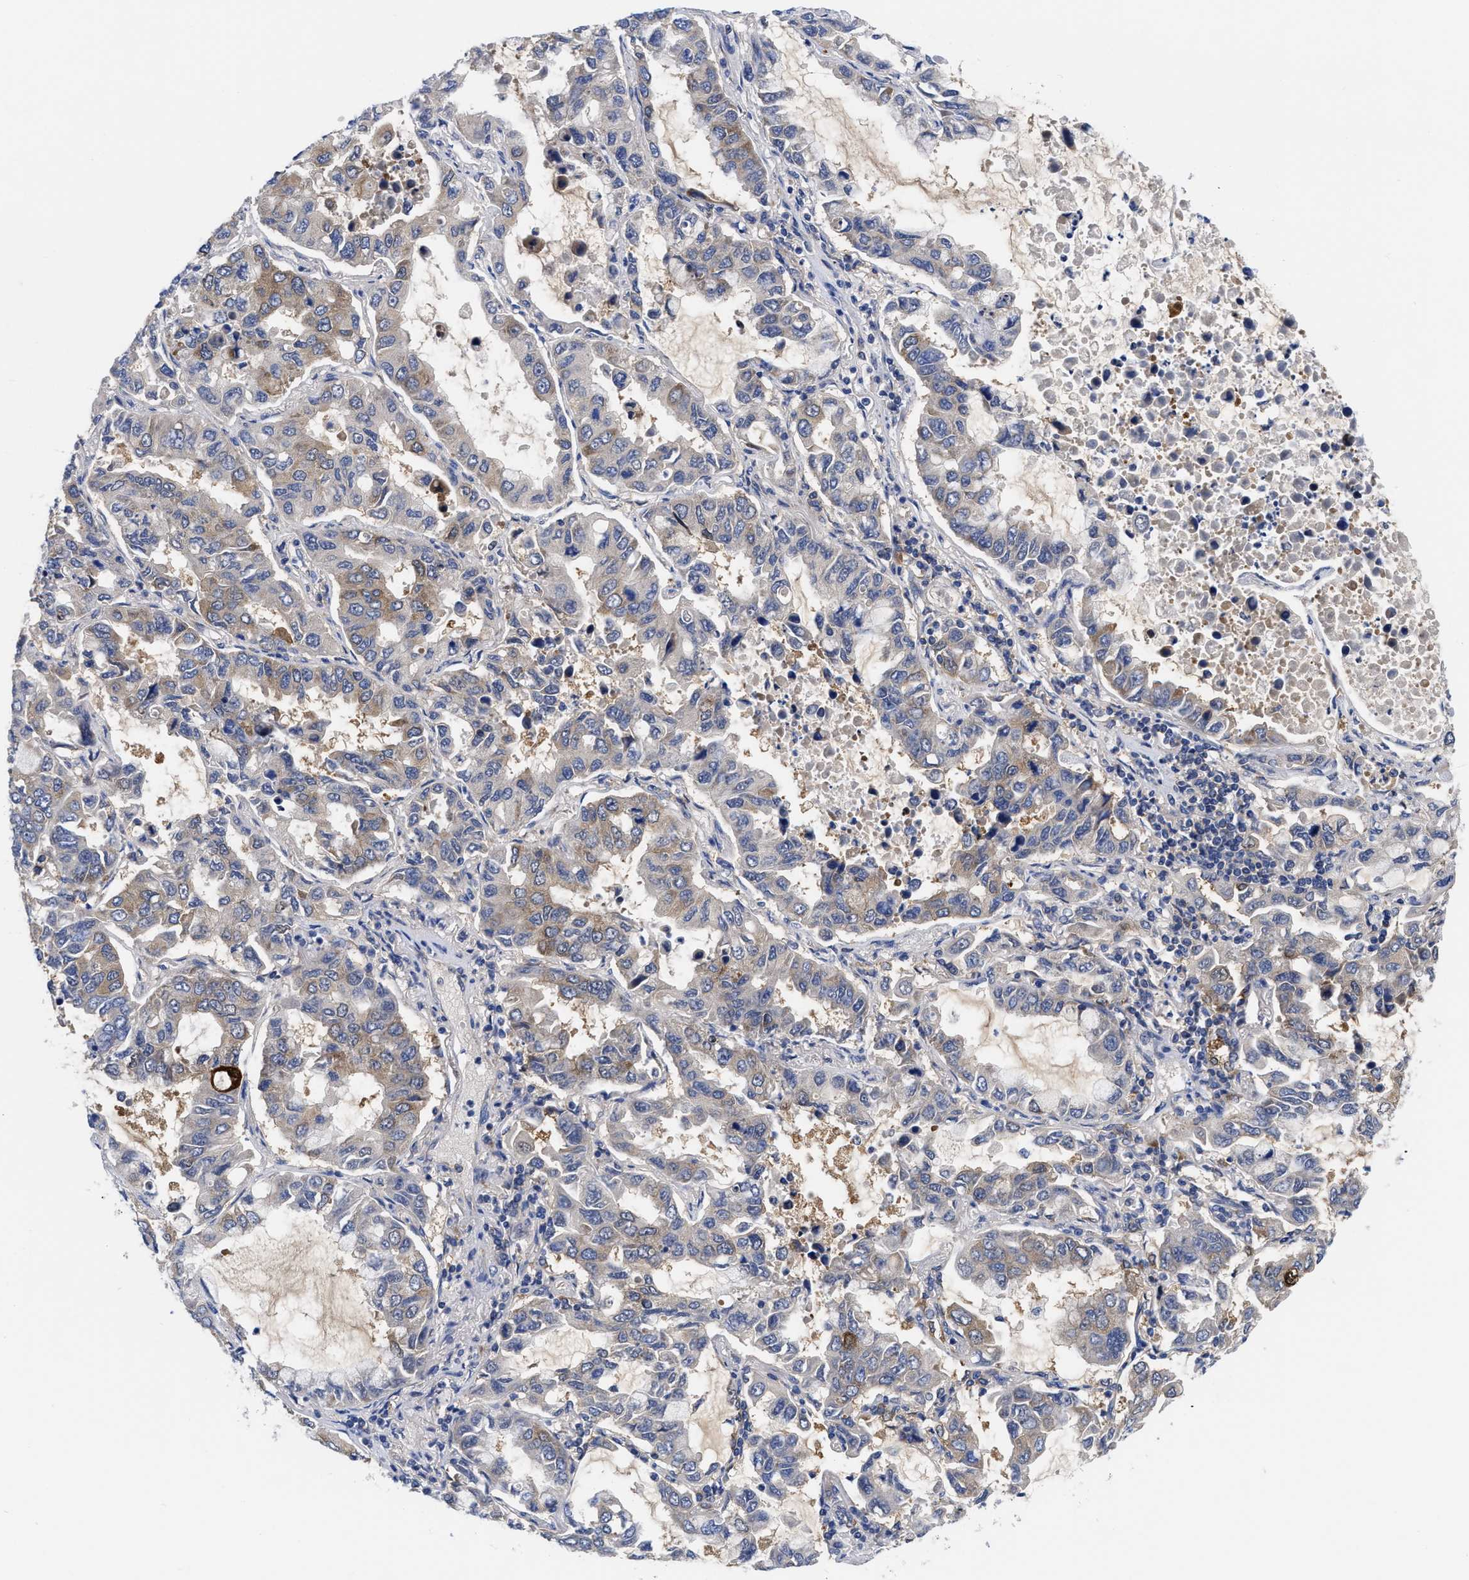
{"staining": {"intensity": "moderate", "quantity": "25%-75%", "location": "cytoplasmic/membranous"}, "tissue": "lung cancer", "cell_type": "Tumor cells", "image_type": "cancer", "snomed": [{"axis": "morphology", "description": "Adenocarcinoma, NOS"}, {"axis": "topography", "description": "Lung"}], "caption": "Protein staining of lung cancer (adenocarcinoma) tissue demonstrates moderate cytoplasmic/membranous expression in approximately 25%-75% of tumor cells.", "gene": "RBKS", "patient": {"sex": "male", "age": 64}}